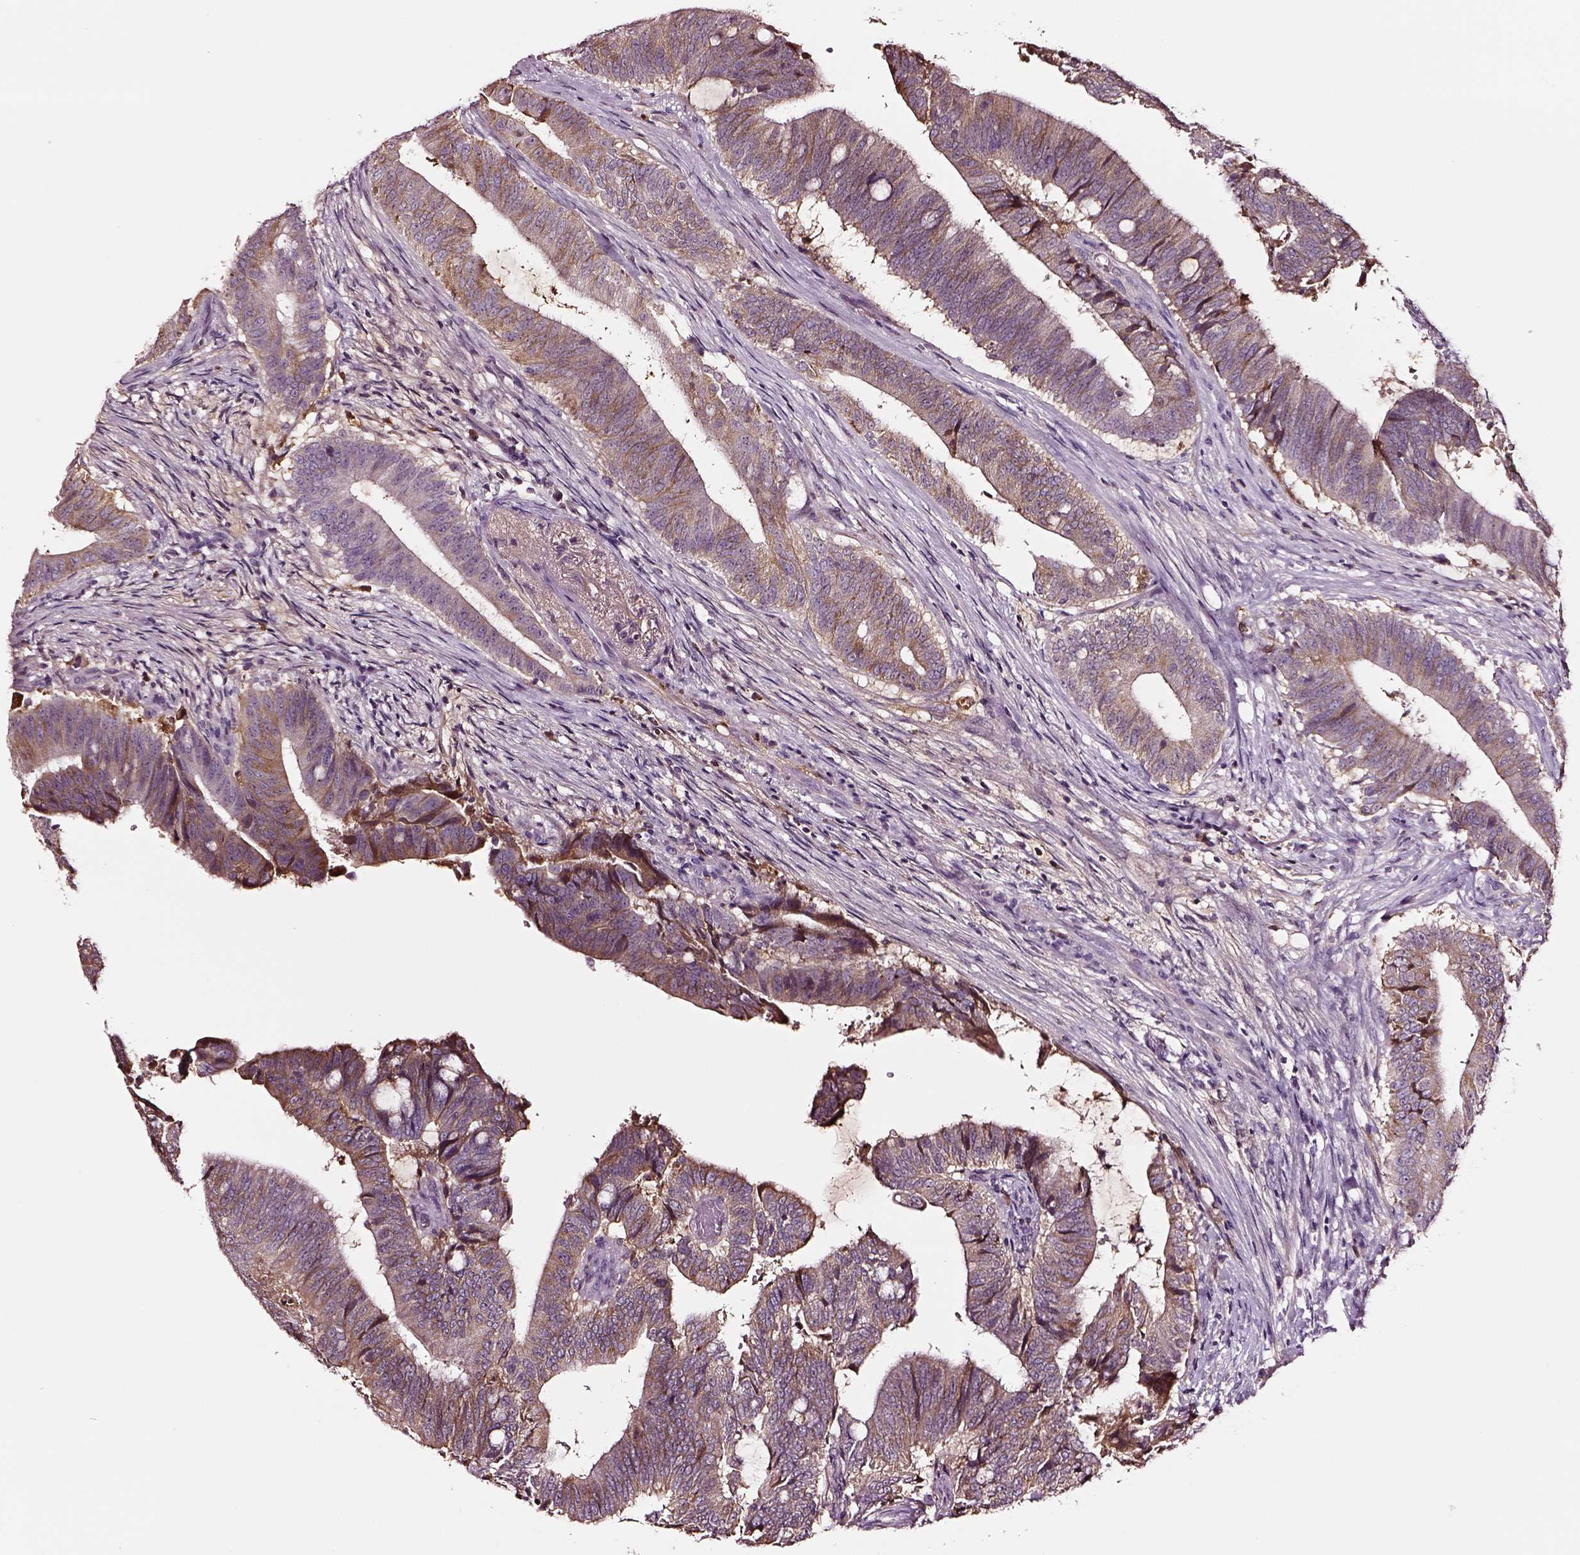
{"staining": {"intensity": "weak", "quantity": "25%-75%", "location": "cytoplasmic/membranous"}, "tissue": "colorectal cancer", "cell_type": "Tumor cells", "image_type": "cancer", "snomed": [{"axis": "morphology", "description": "Adenocarcinoma, NOS"}, {"axis": "topography", "description": "Colon"}], "caption": "Colorectal cancer stained for a protein (brown) exhibits weak cytoplasmic/membranous positive staining in approximately 25%-75% of tumor cells.", "gene": "TF", "patient": {"sex": "female", "age": 43}}